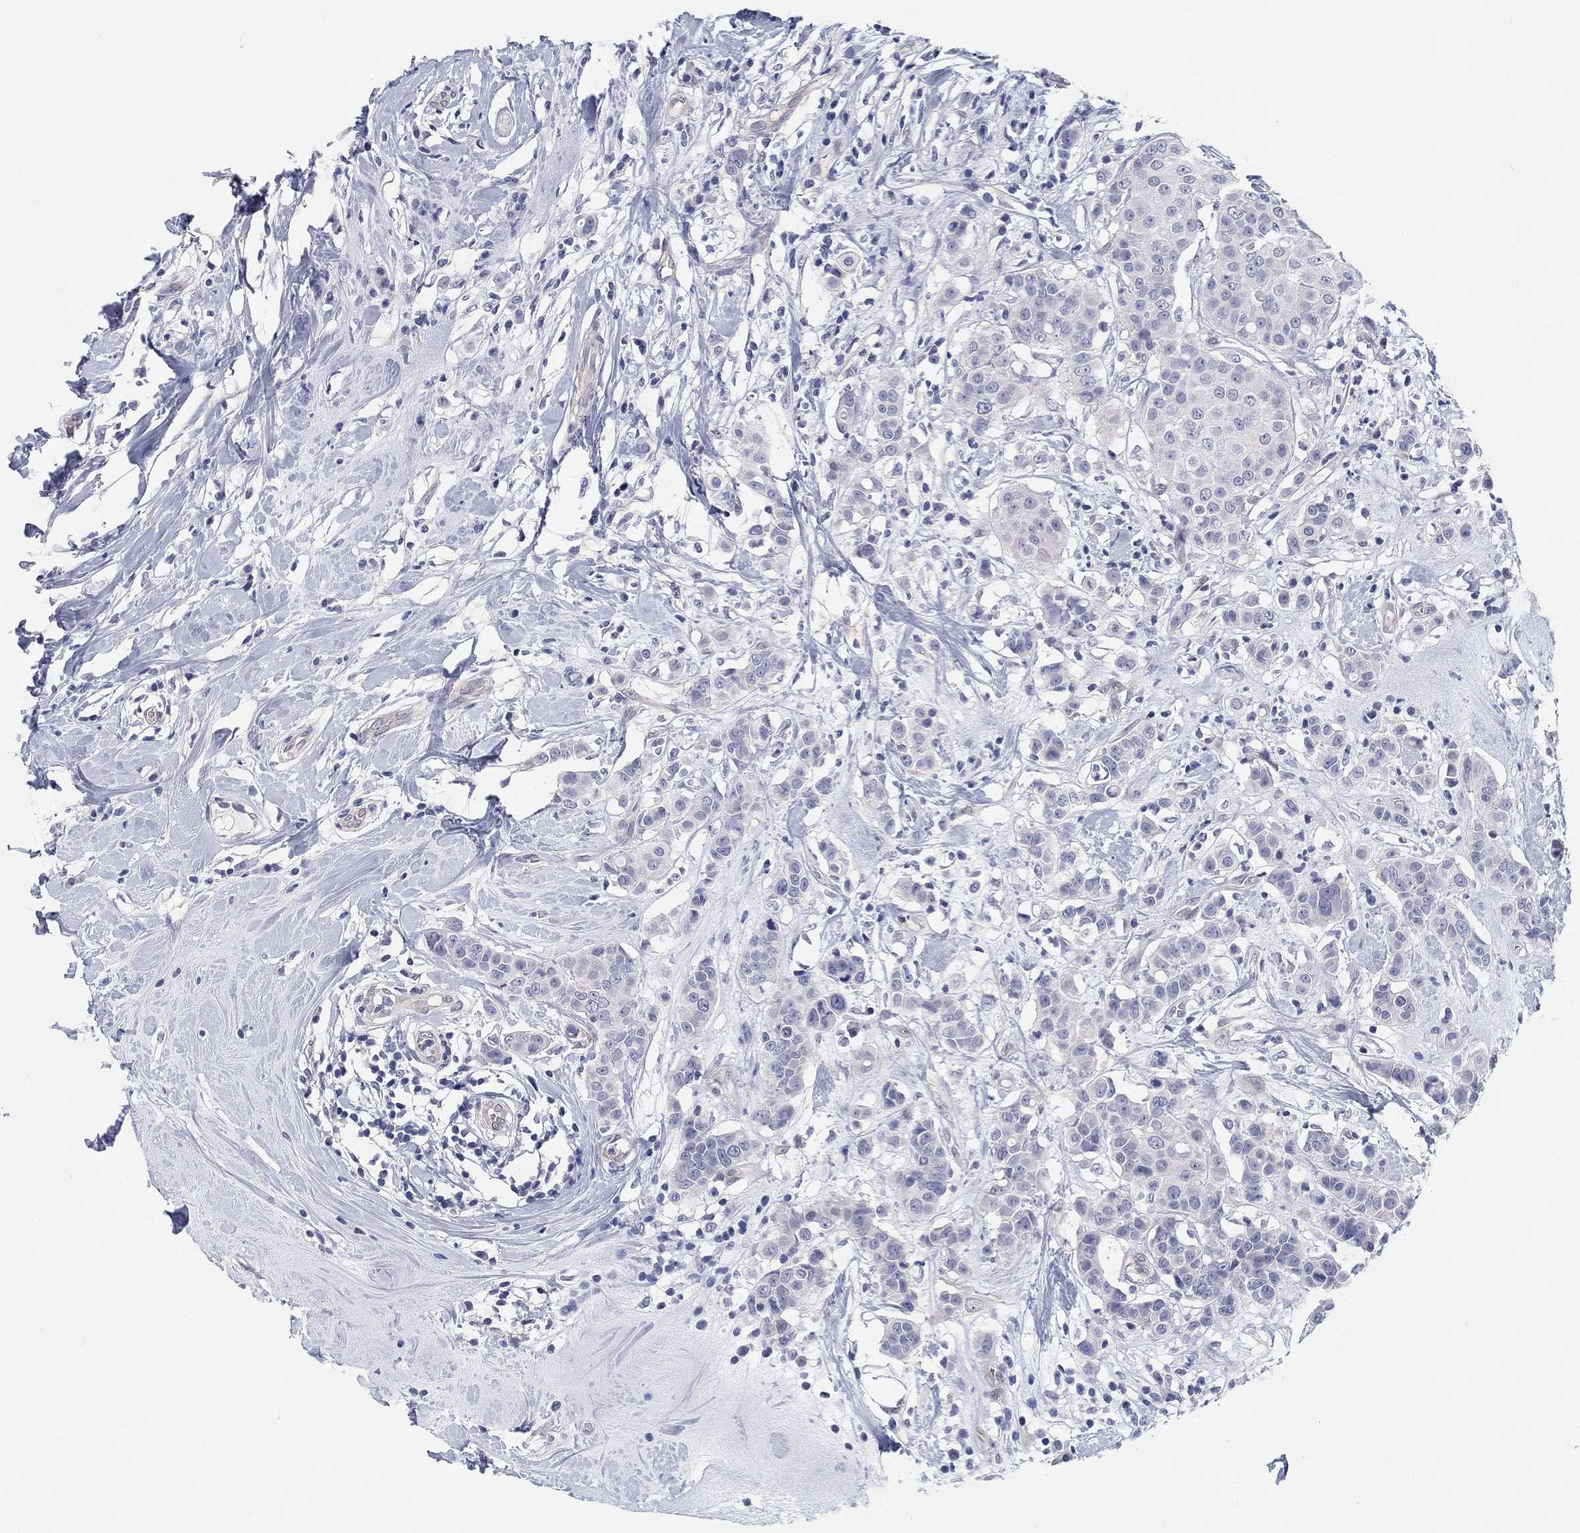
{"staining": {"intensity": "negative", "quantity": "none", "location": "none"}, "tissue": "breast cancer", "cell_type": "Tumor cells", "image_type": "cancer", "snomed": [{"axis": "morphology", "description": "Duct carcinoma"}, {"axis": "topography", "description": "Breast"}], "caption": "A photomicrograph of human breast cancer is negative for staining in tumor cells.", "gene": "CRYGD", "patient": {"sex": "female", "age": 27}}